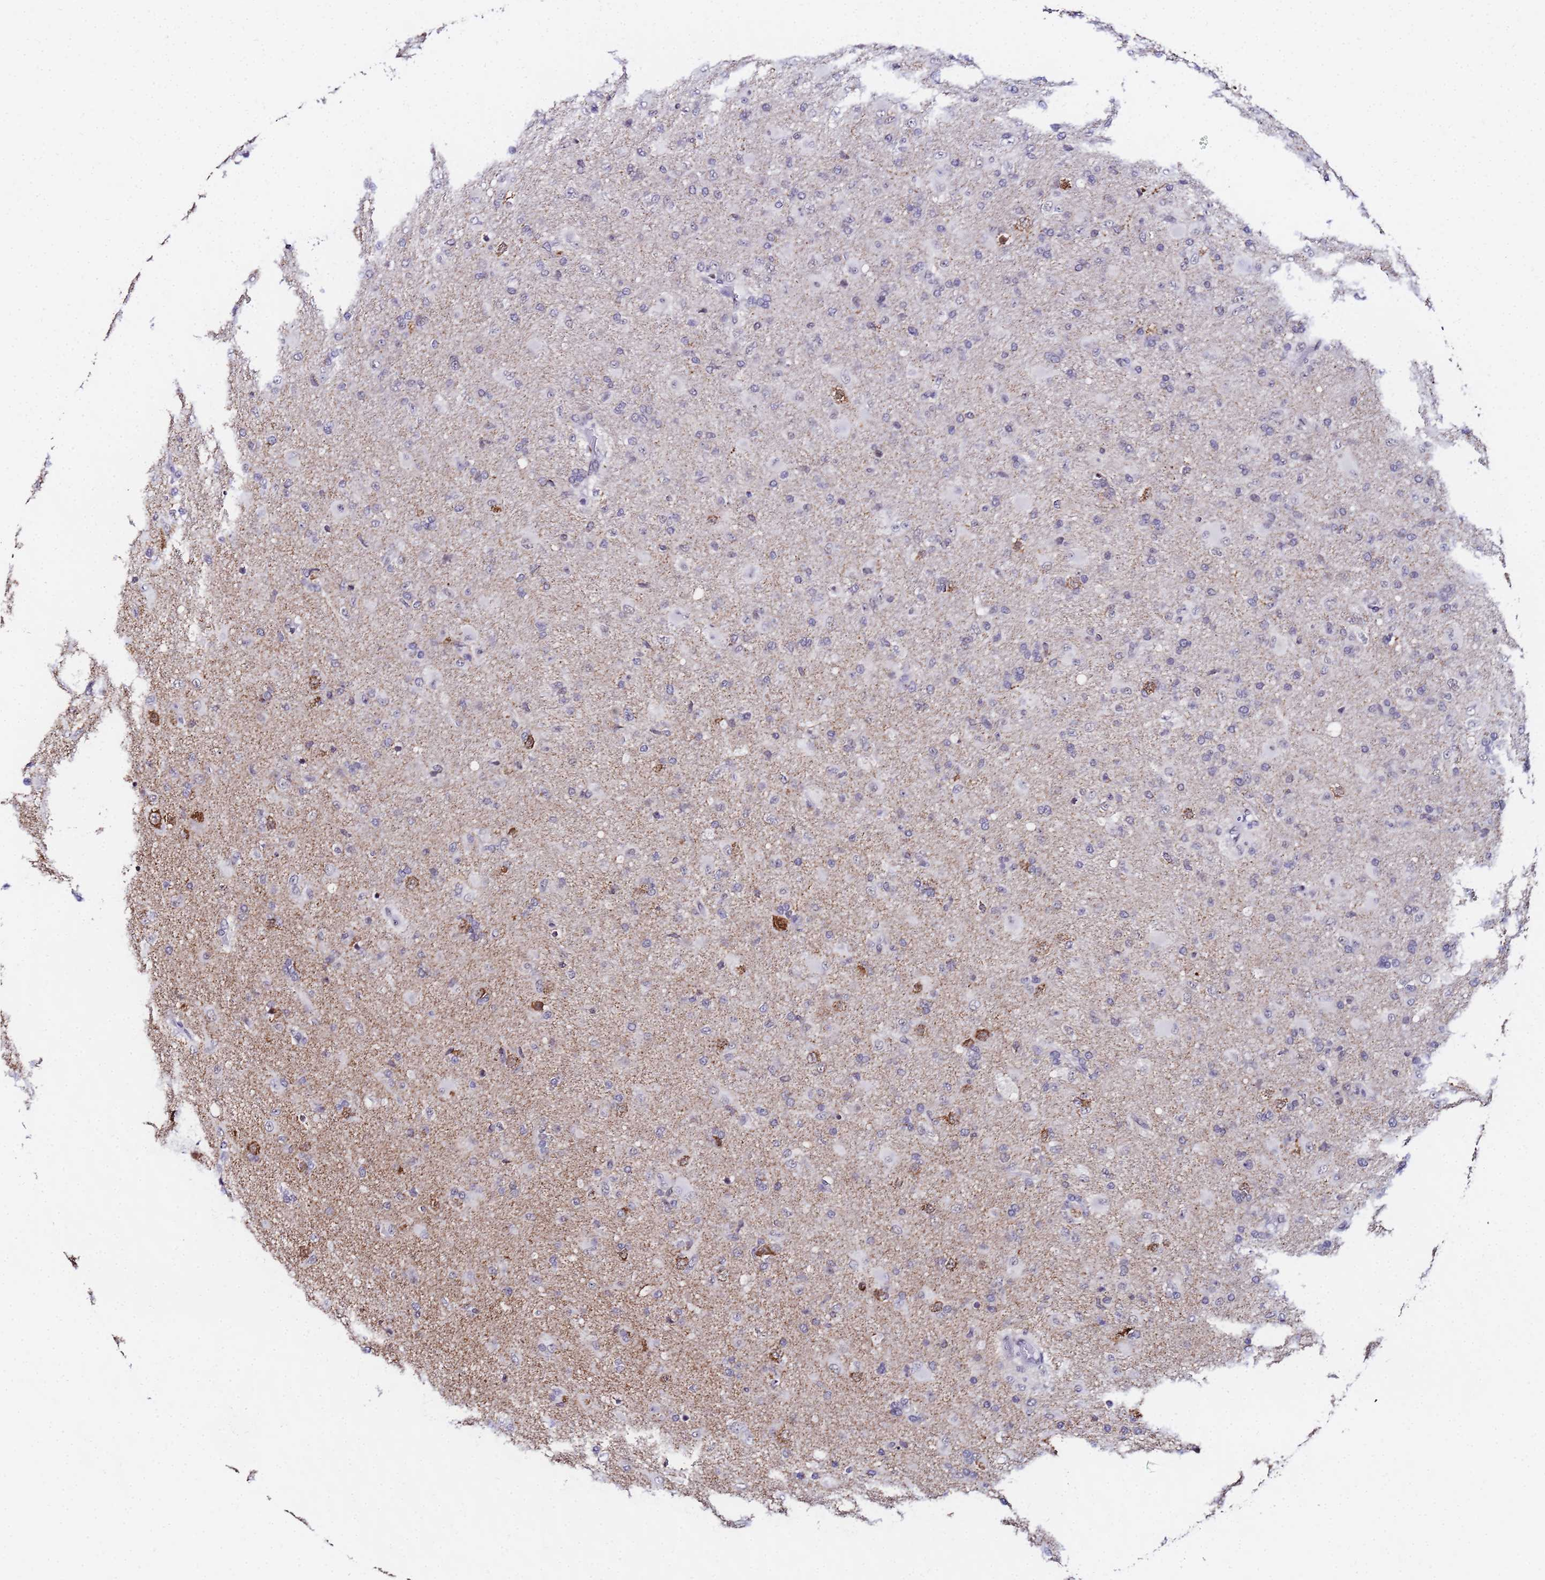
{"staining": {"intensity": "negative", "quantity": "none", "location": "none"}, "tissue": "glioma", "cell_type": "Tumor cells", "image_type": "cancer", "snomed": [{"axis": "morphology", "description": "Glioma, malignant, Low grade"}, {"axis": "topography", "description": "Brain"}], "caption": "Protein analysis of glioma exhibits no significant positivity in tumor cells. Brightfield microscopy of immunohistochemistry stained with DAB (3,3'-diaminobenzidine) (brown) and hematoxylin (blue), captured at high magnification.", "gene": "CKMT1A", "patient": {"sex": "male", "age": 65}}